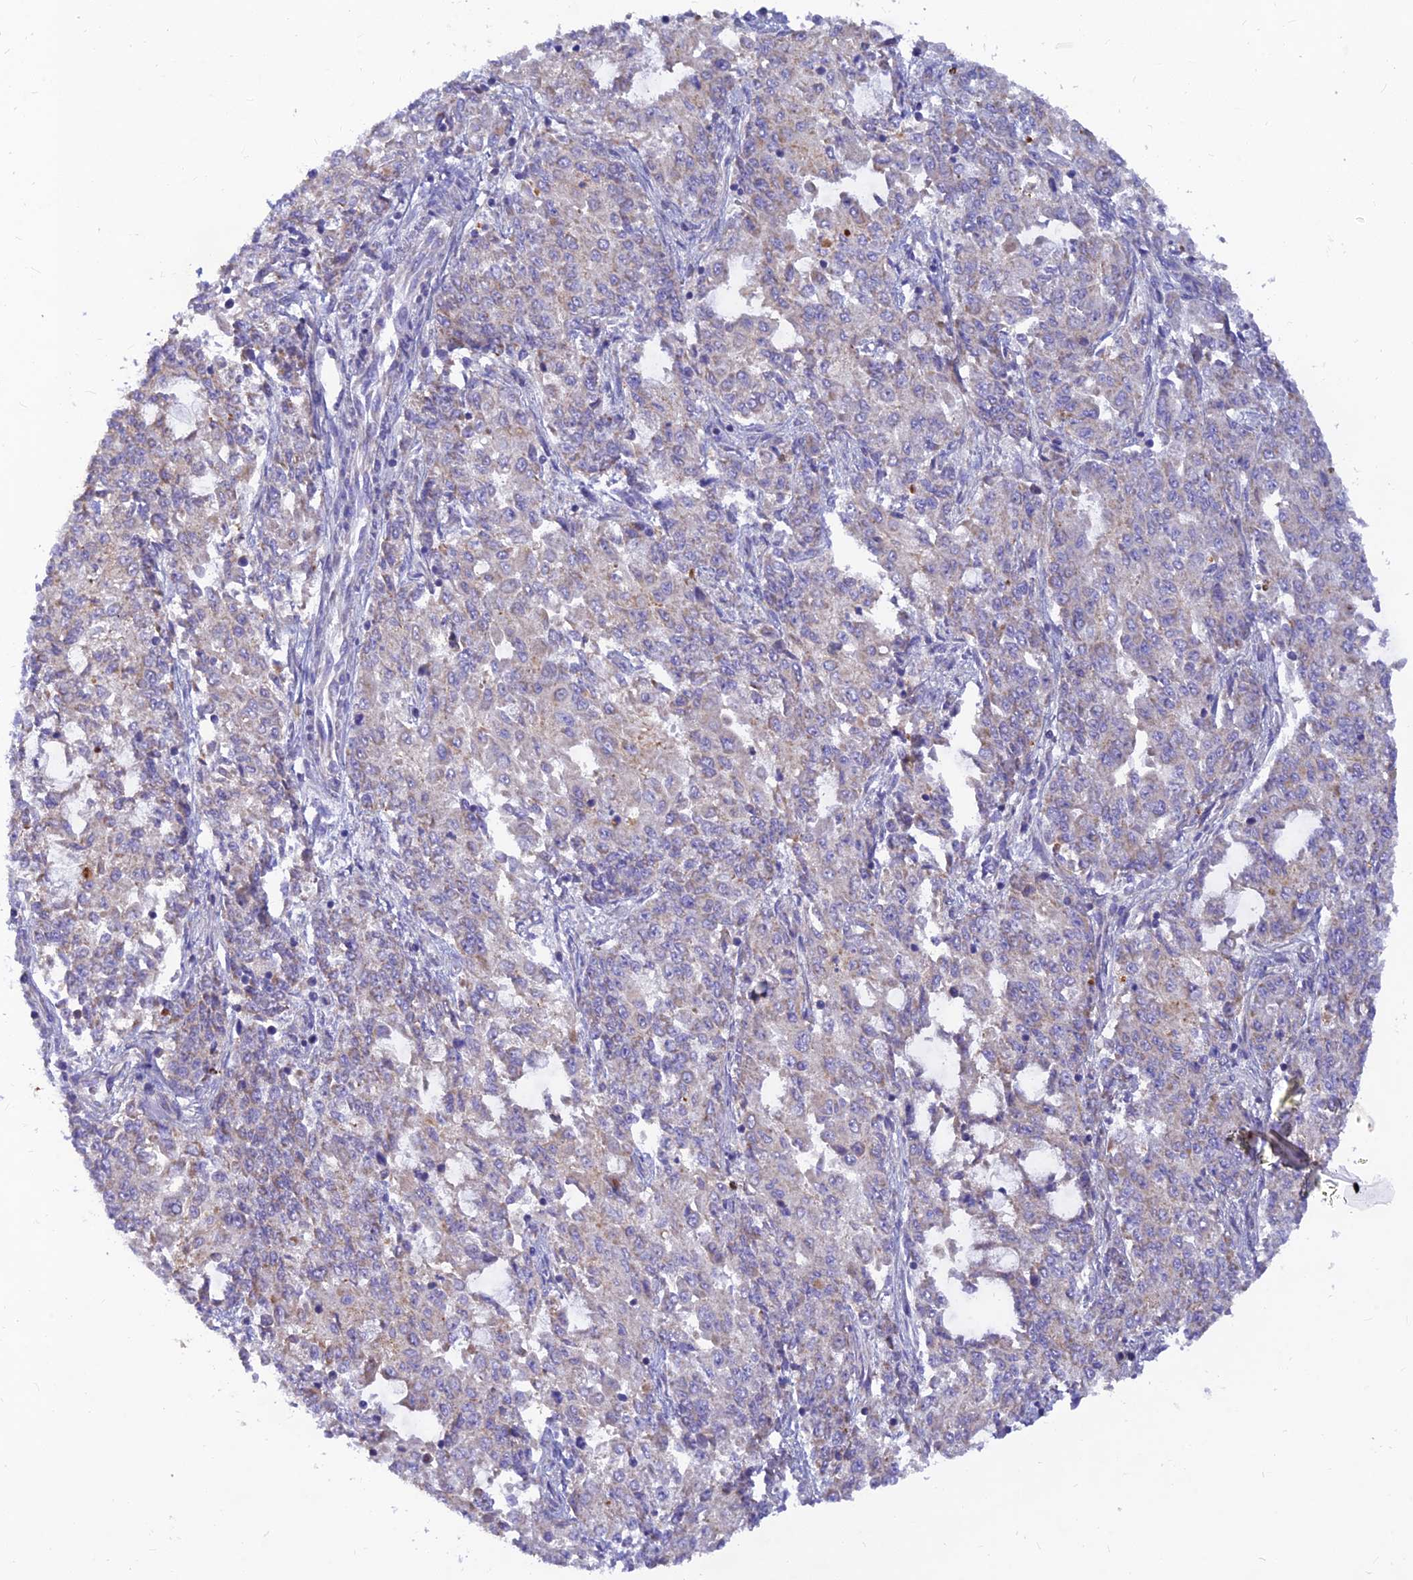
{"staining": {"intensity": "negative", "quantity": "none", "location": "none"}, "tissue": "endometrial cancer", "cell_type": "Tumor cells", "image_type": "cancer", "snomed": [{"axis": "morphology", "description": "Adenocarcinoma, NOS"}, {"axis": "topography", "description": "Endometrium"}], "caption": "This is a micrograph of immunohistochemistry staining of endometrial adenocarcinoma, which shows no staining in tumor cells. (DAB (3,3'-diaminobenzidine) immunohistochemistry (IHC) visualized using brightfield microscopy, high magnification).", "gene": "TMEM30B", "patient": {"sex": "female", "age": 50}}